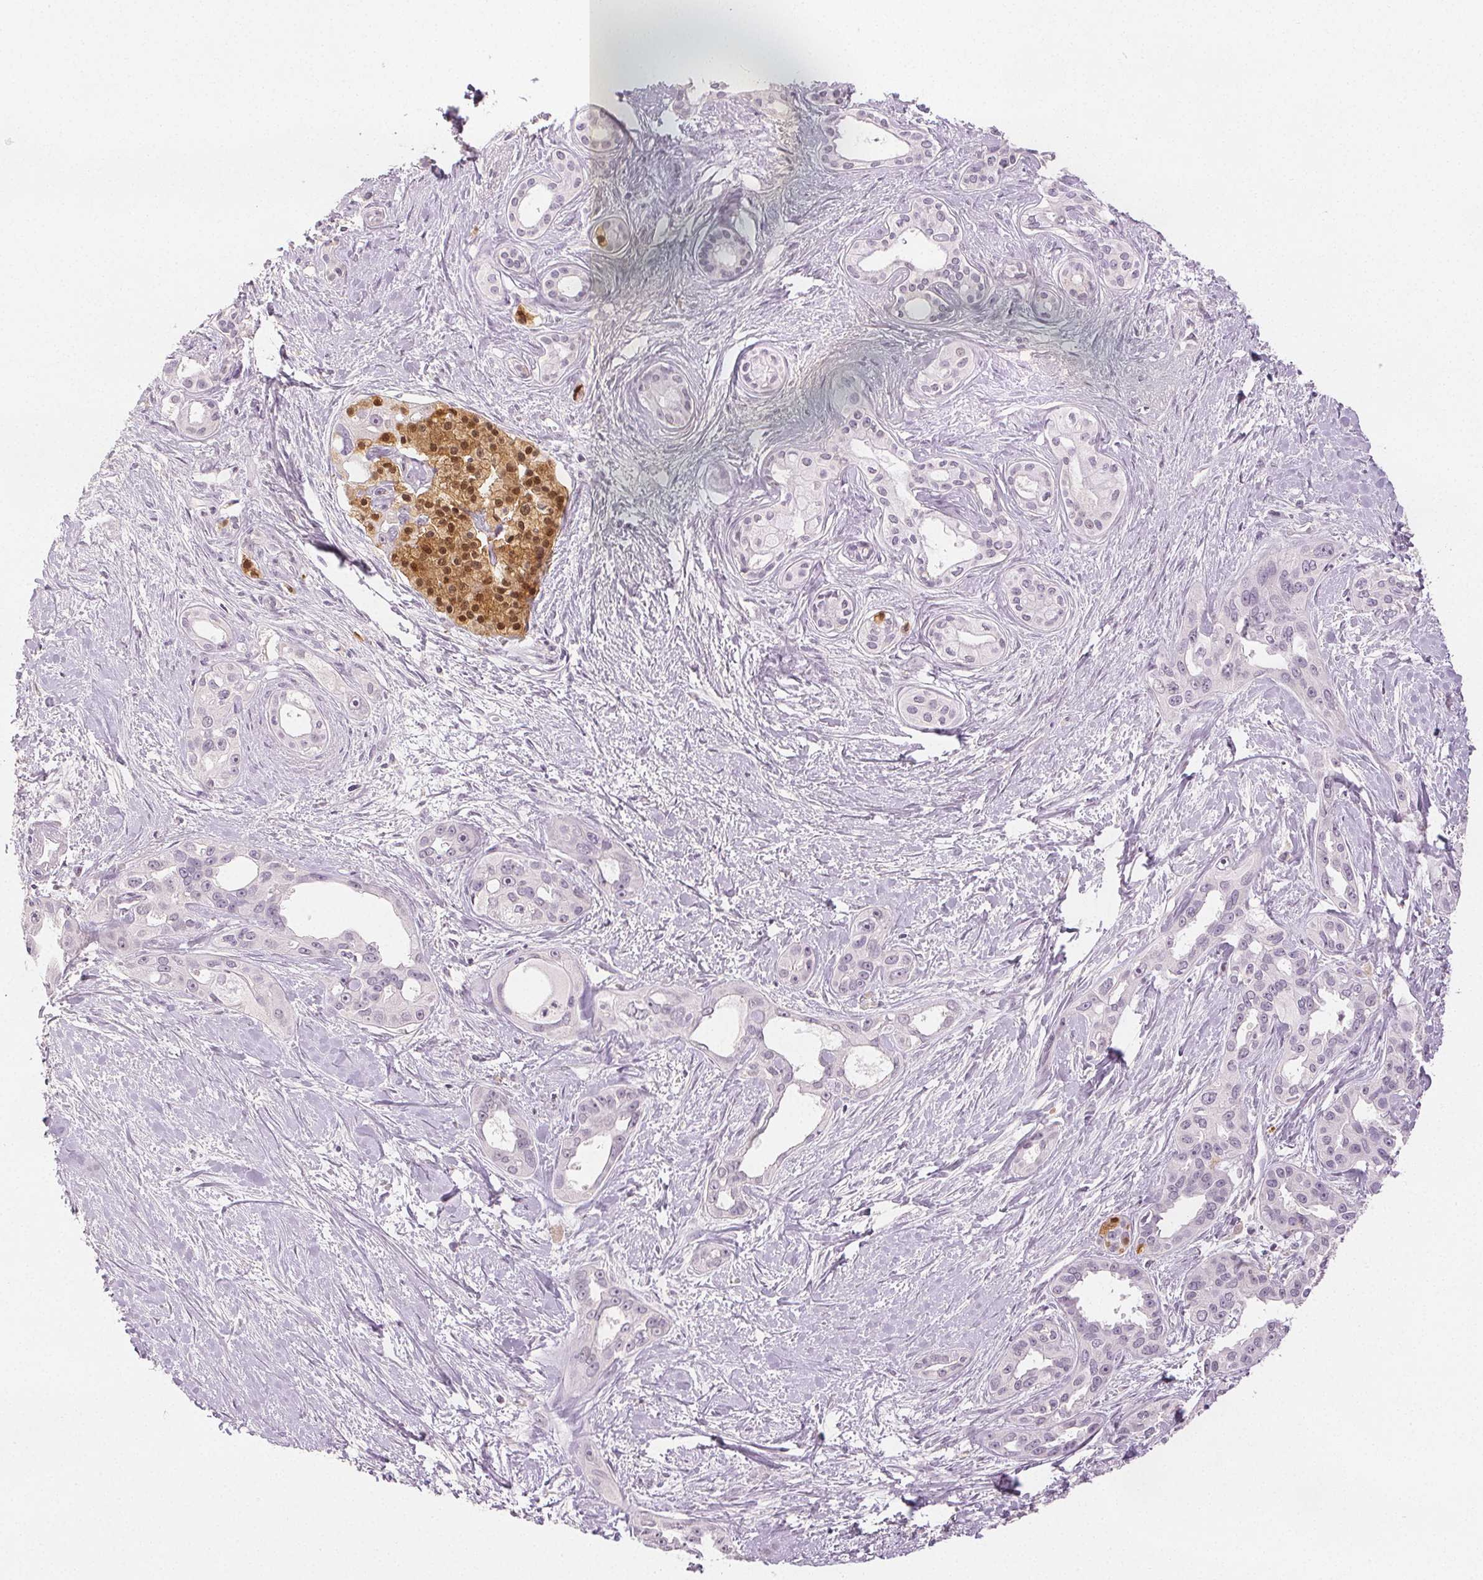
{"staining": {"intensity": "negative", "quantity": "none", "location": "none"}, "tissue": "pancreatic cancer", "cell_type": "Tumor cells", "image_type": "cancer", "snomed": [{"axis": "morphology", "description": "Adenocarcinoma, NOS"}, {"axis": "topography", "description": "Pancreas"}], "caption": "Tumor cells show no significant expression in adenocarcinoma (pancreatic). (Stains: DAB (3,3'-diaminobenzidine) immunohistochemistry with hematoxylin counter stain, Microscopy: brightfield microscopy at high magnification).", "gene": "SCGN", "patient": {"sex": "female", "age": 50}}